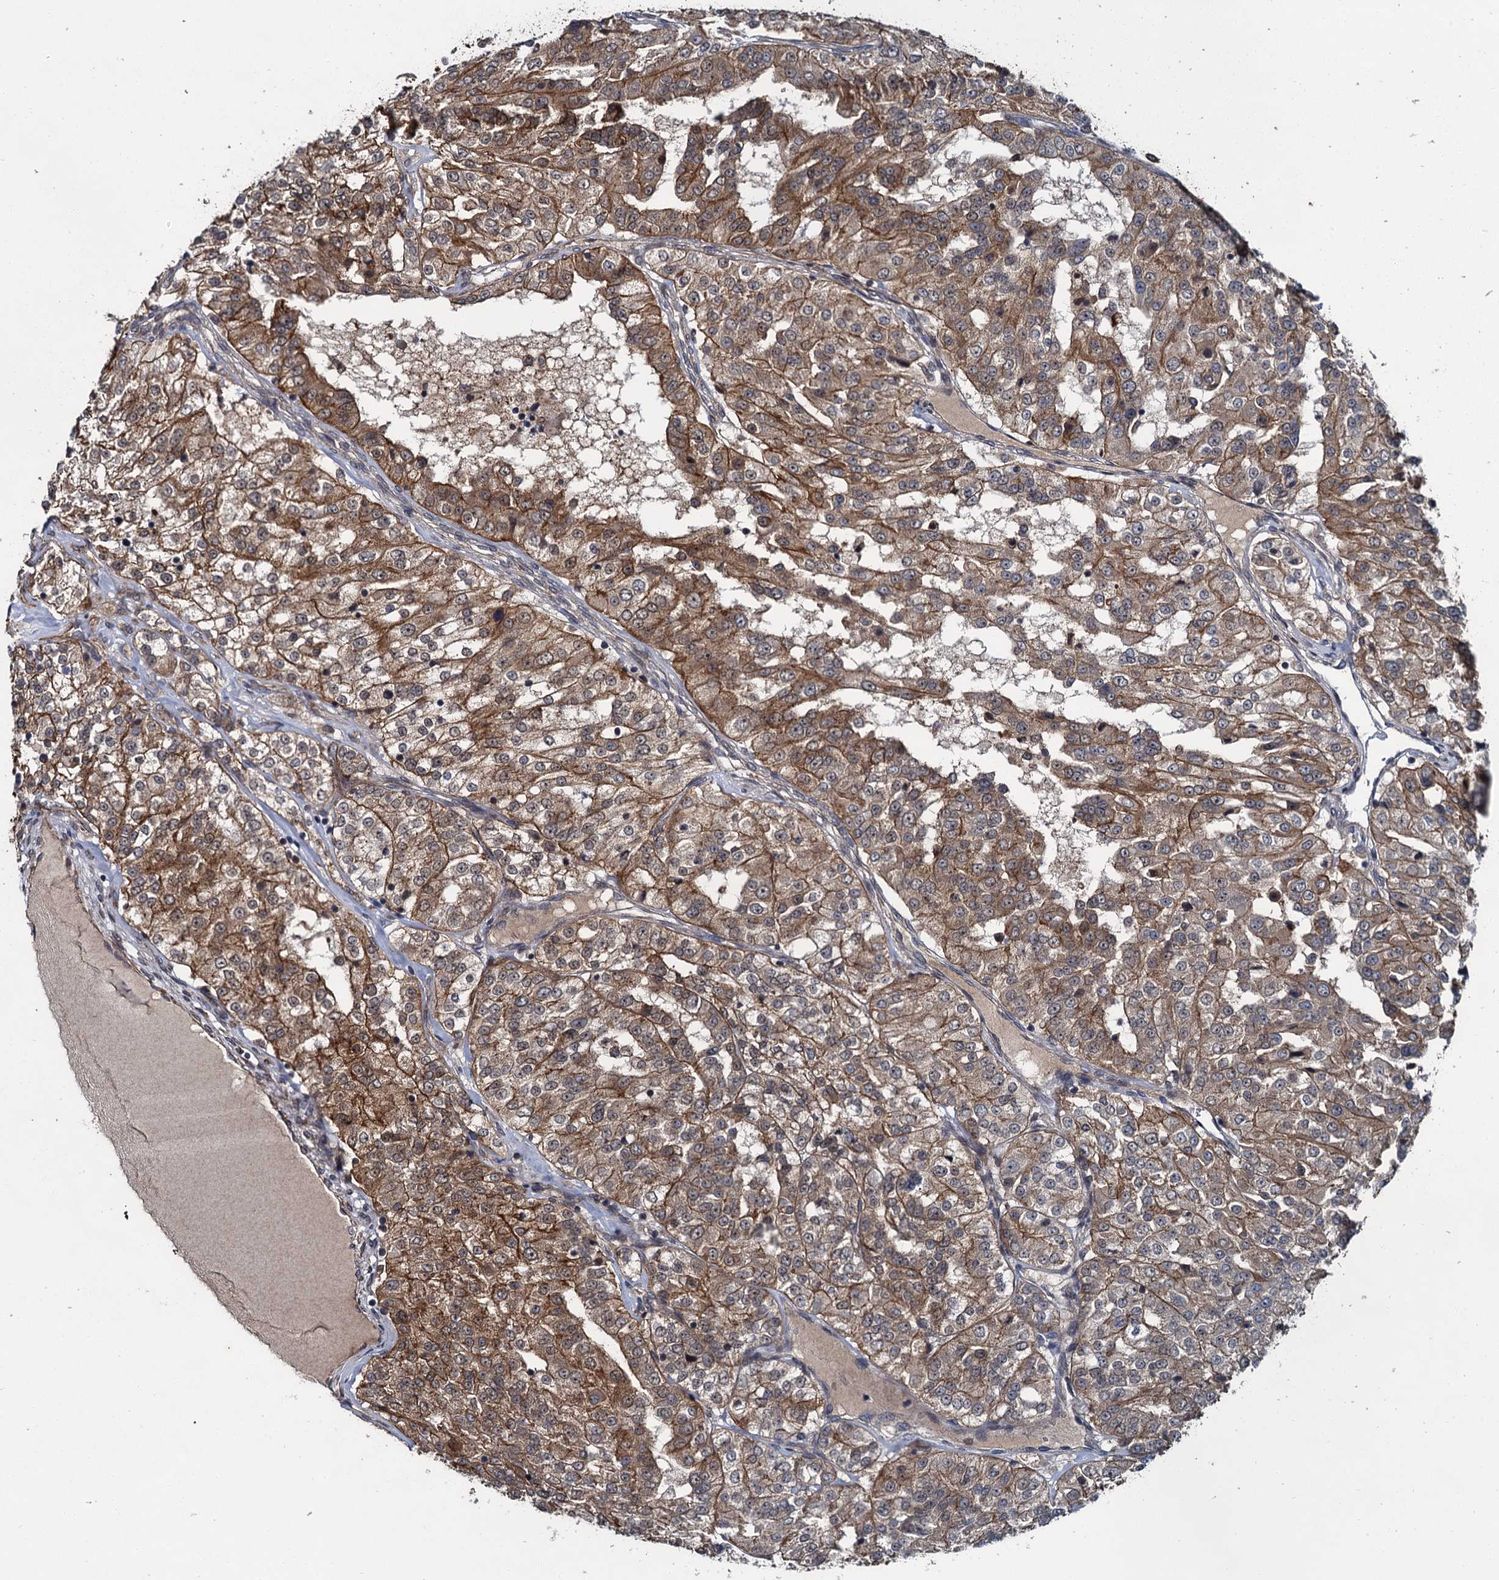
{"staining": {"intensity": "moderate", "quantity": ">75%", "location": "cytoplasmic/membranous"}, "tissue": "renal cancer", "cell_type": "Tumor cells", "image_type": "cancer", "snomed": [{"axis": "morphology", "description": "Adenocarcinoma, NOS"}, {"axis": "topography", "description": "Kidney"}], "caption": "Protein positivity by immunohistochemistry displays moderate cytoplasmic/membranous positivity in approximately >75% of tumor cells in renal adenocarcinoma.", "gene": "ZFYVE19", "patient": {"sex": "female", "age": 63}}